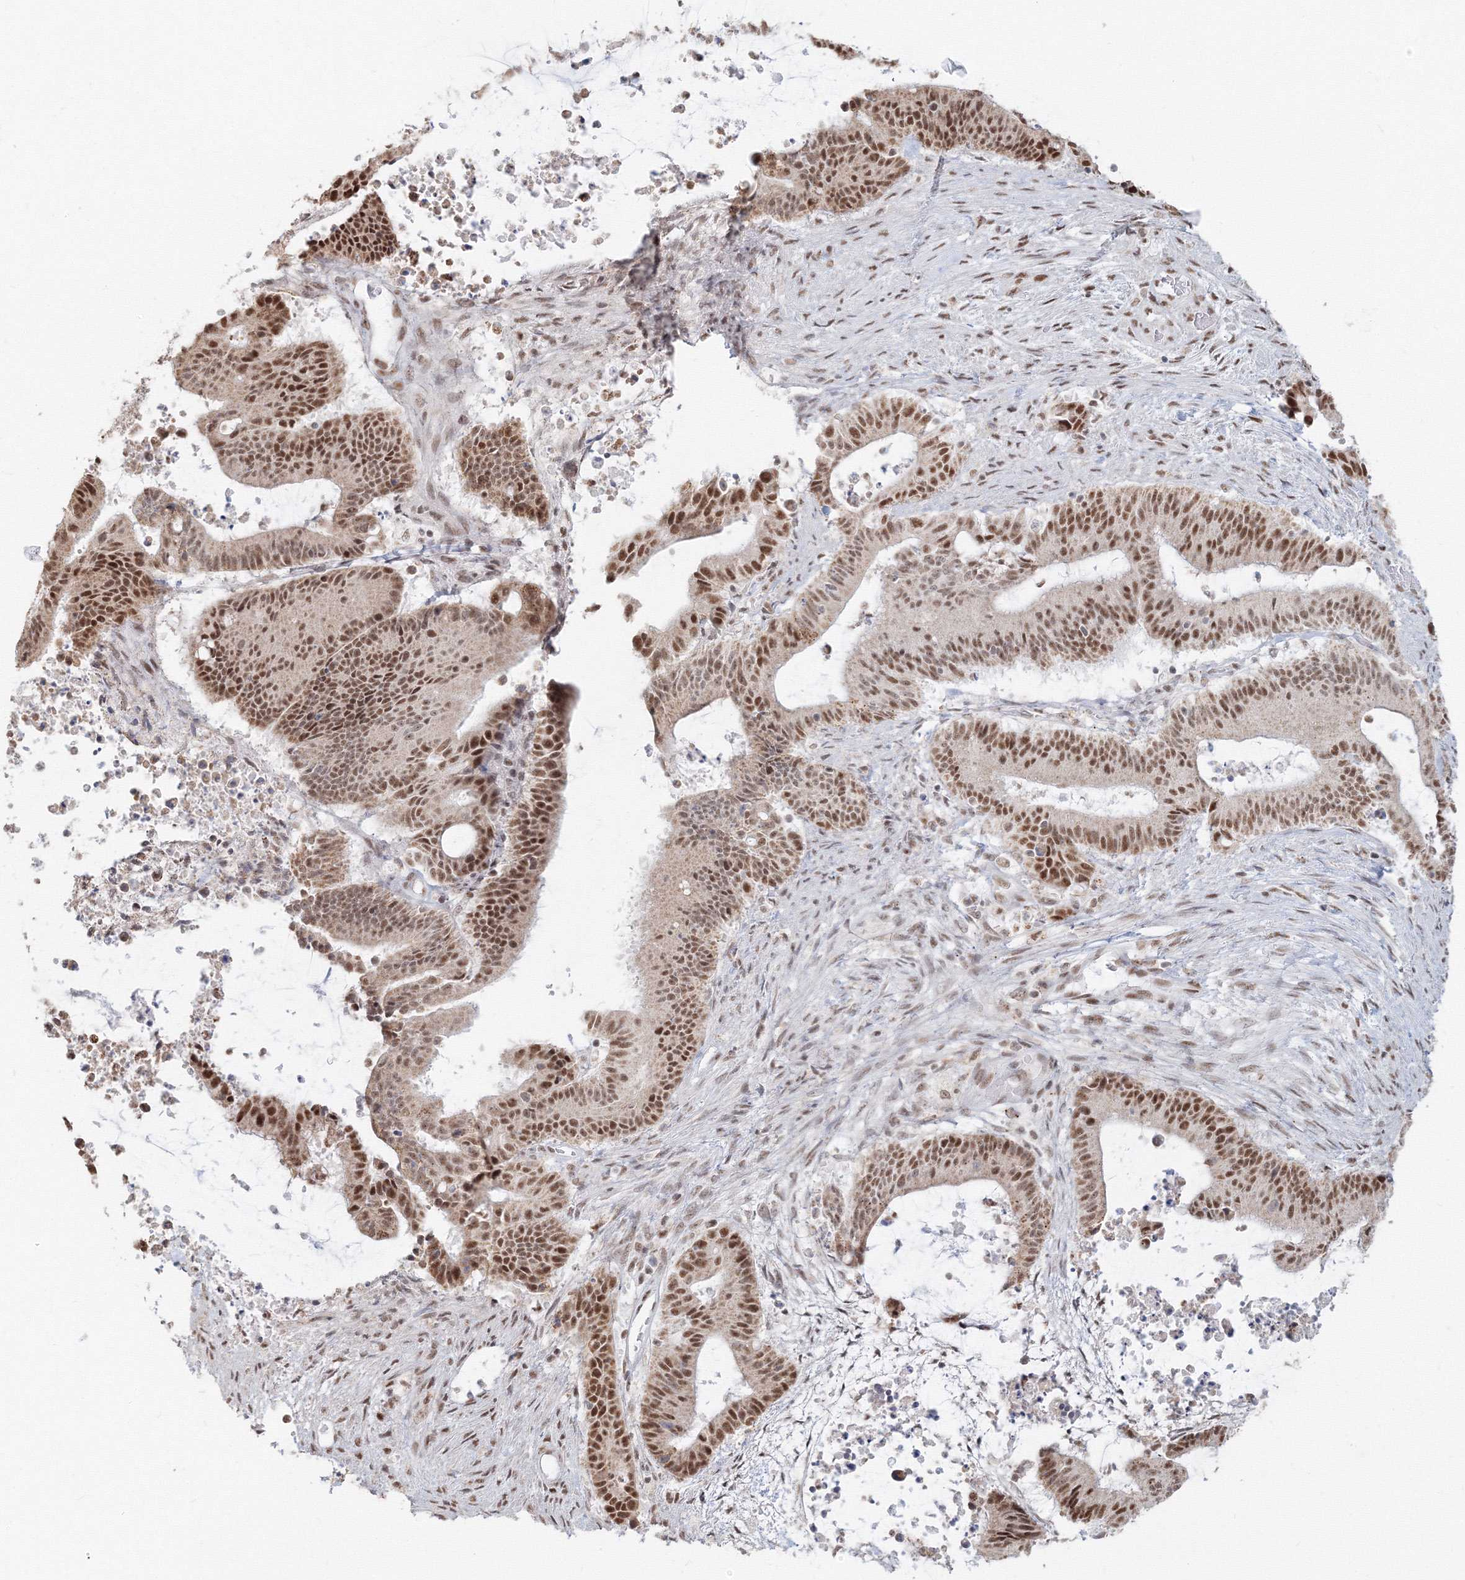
{"staining": {"intensity": "moderate", "quantity": ">75%", "location": "nuclear"}, "tissue": "liver cancer", "cell_type": "Tumor cells", "image_type": "cancer", "snomed": [{"axis": "morphology", "description": "Normal tissue, NOS"}, {"axis": "morphology", "description": "Cholangiocarcinoma"}, {"axis": "topography", "description": "Liver"}, {"axis": "topography", "description": "Peripheral nerve tissue"}], "caption": "Immunohistochemistry (IHC) of liver cancer (cholangiocarcinoma) displays medium levels of moderate nuclear positivity in approximately >75% of tumor cells.", "gene": "PPP4R2", "patient": {"sex": "female", "age": 73}}